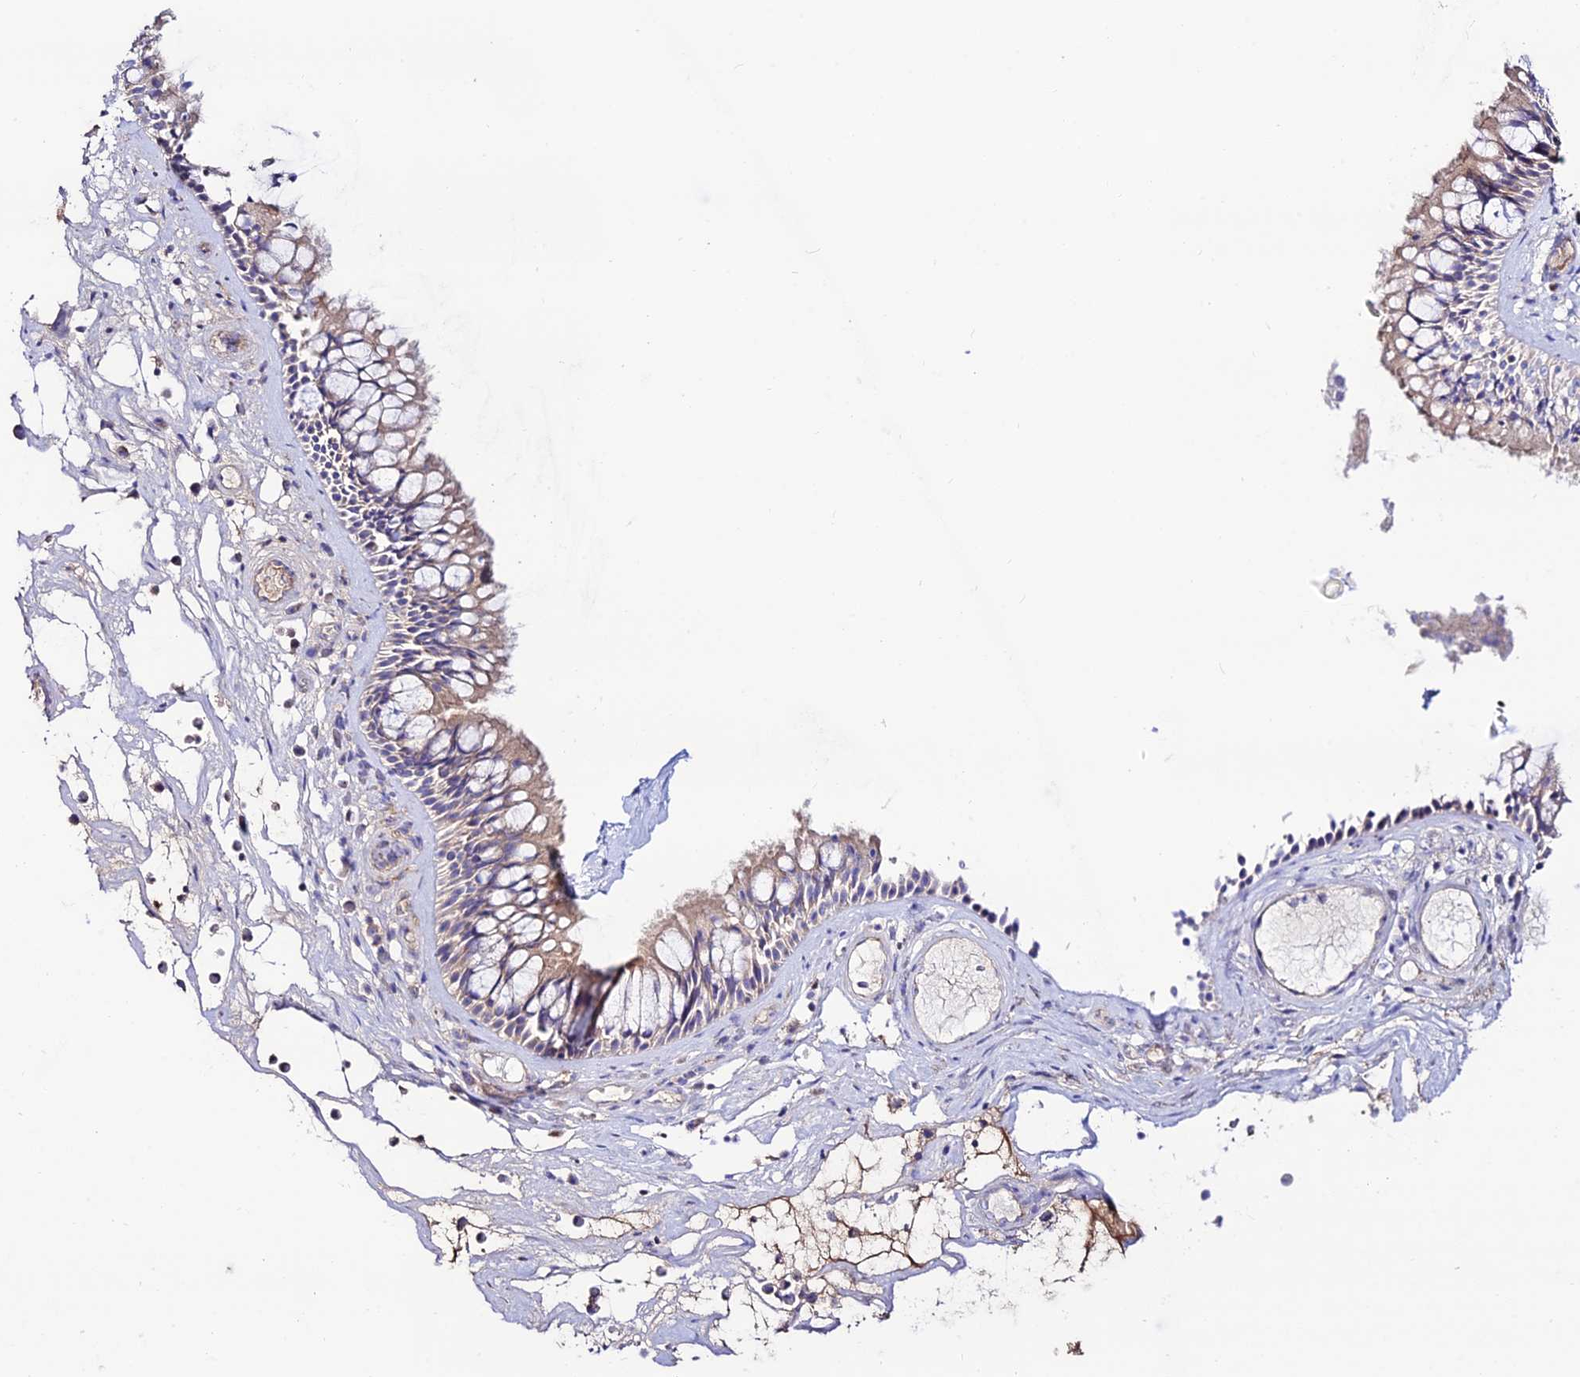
{"staining": {"intensity": "weak", "quantity": "<25%", "location": "cytoplasmic/membranous"}, "tissue": "nasopharynx", "cell_type": "Respiratory epithelial cells", "image_type": "normal", "snomed": [{"axis": "morphology", "description": "Normal tissue, NOS"}, {"axis": "morphology", "description": "Inflammation, NOS"}, {"axis": "morphology", "description": "Malignant melanoma, Metastatic site"}, {"axis": "topography", "description": "Nasopharynx"}], "caption": "DAB immunohistochemical staining of unremarkable nasopharynx shows no significant positivity in respiratory epithelial cells.", "gene": "NLRP9", "patient": {"sex": "male", "age": 70}}